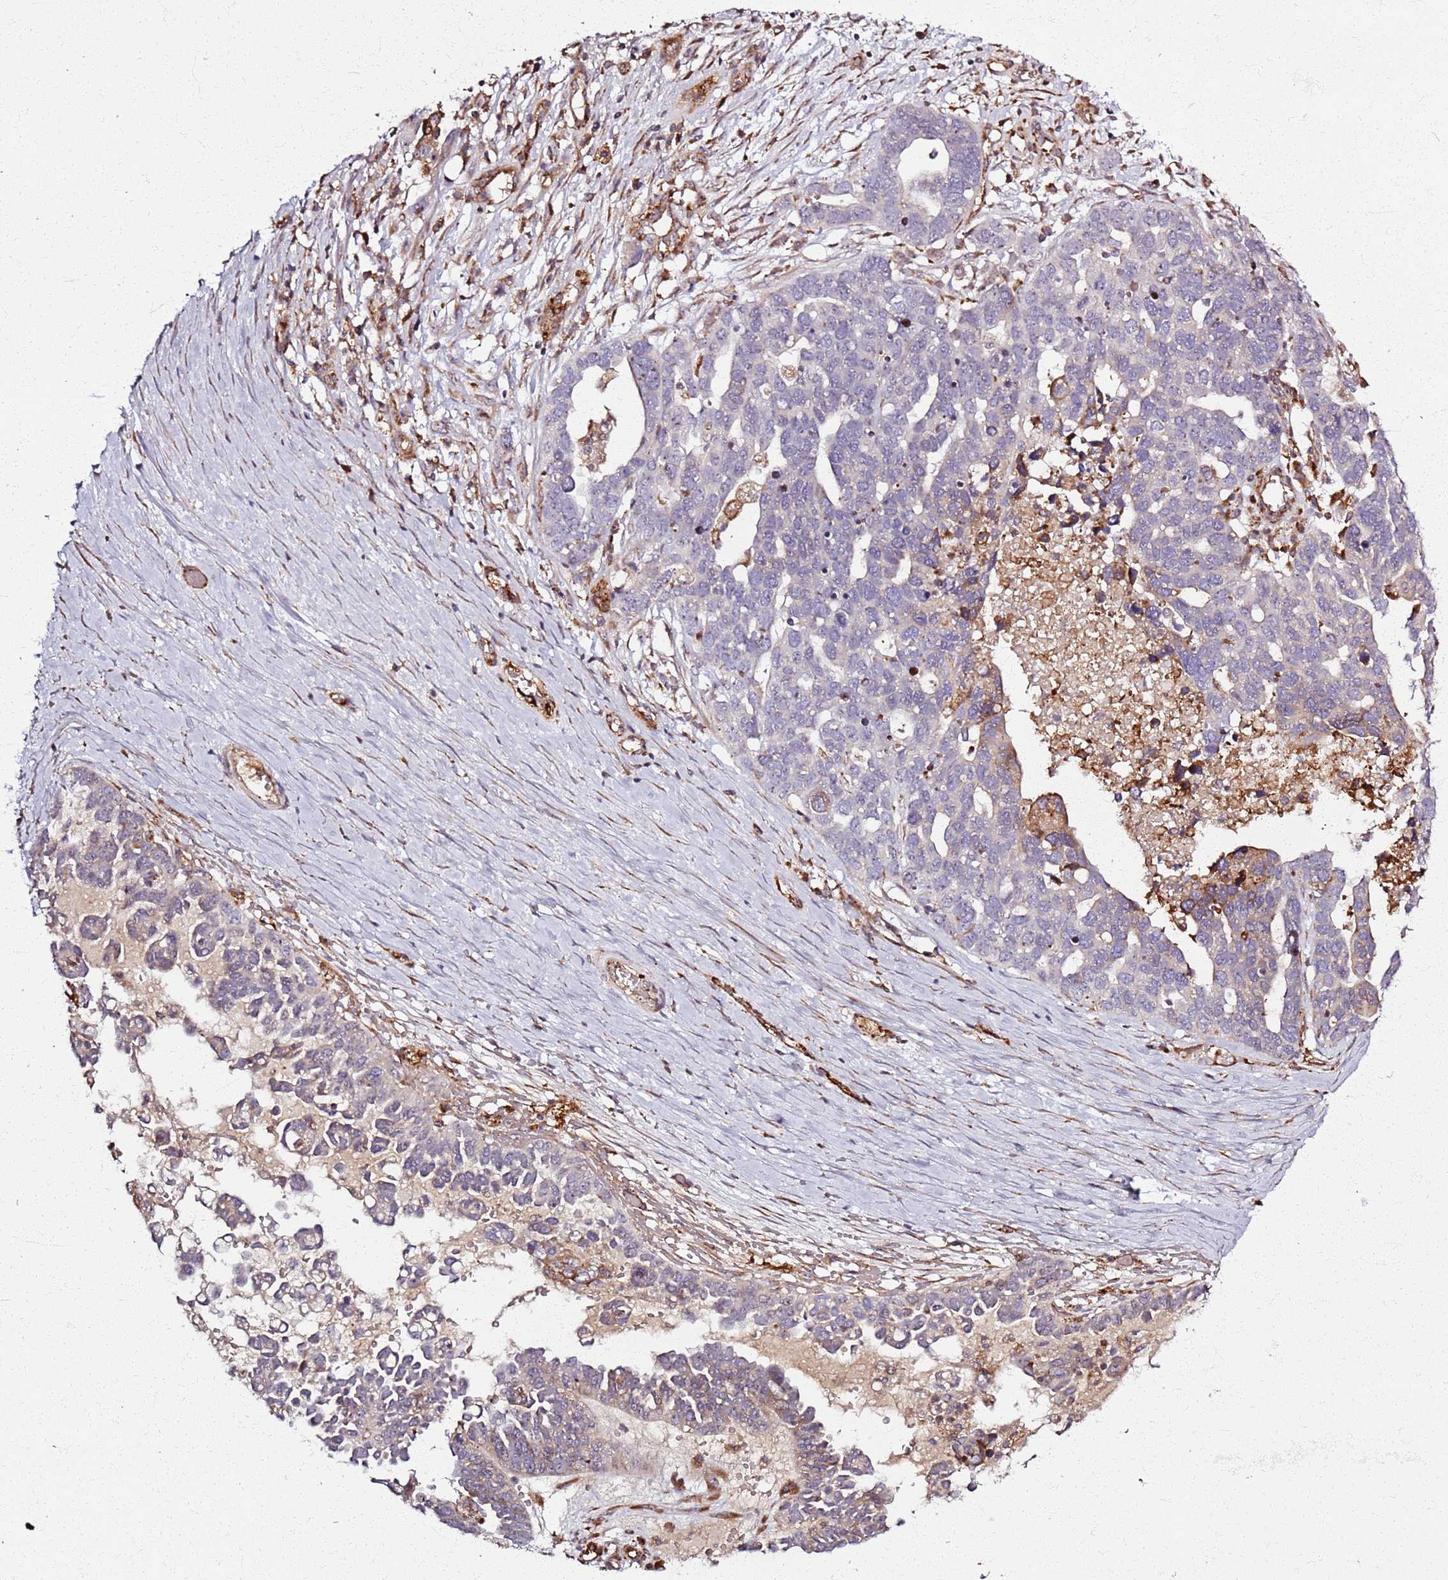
{"staining": {"intensity": "weak", "quantity": "<25%", "location": "cytoplasmic/membranous"}, "tissue": "ovarian cancer", "cell_type": "Tumor cells", "image_type": "cancer", "snomed": [{"axis": "morphology", "description": "Cystadenocarcinoma, serous, NOS"}, {"axis": "topography", "description": "Ovary"}], "caption": "Tumor cells are negative for brown protein staining in ovarian cancer.", "gene": "KRI1", "patient": {"sex": "female", "age": 54}}